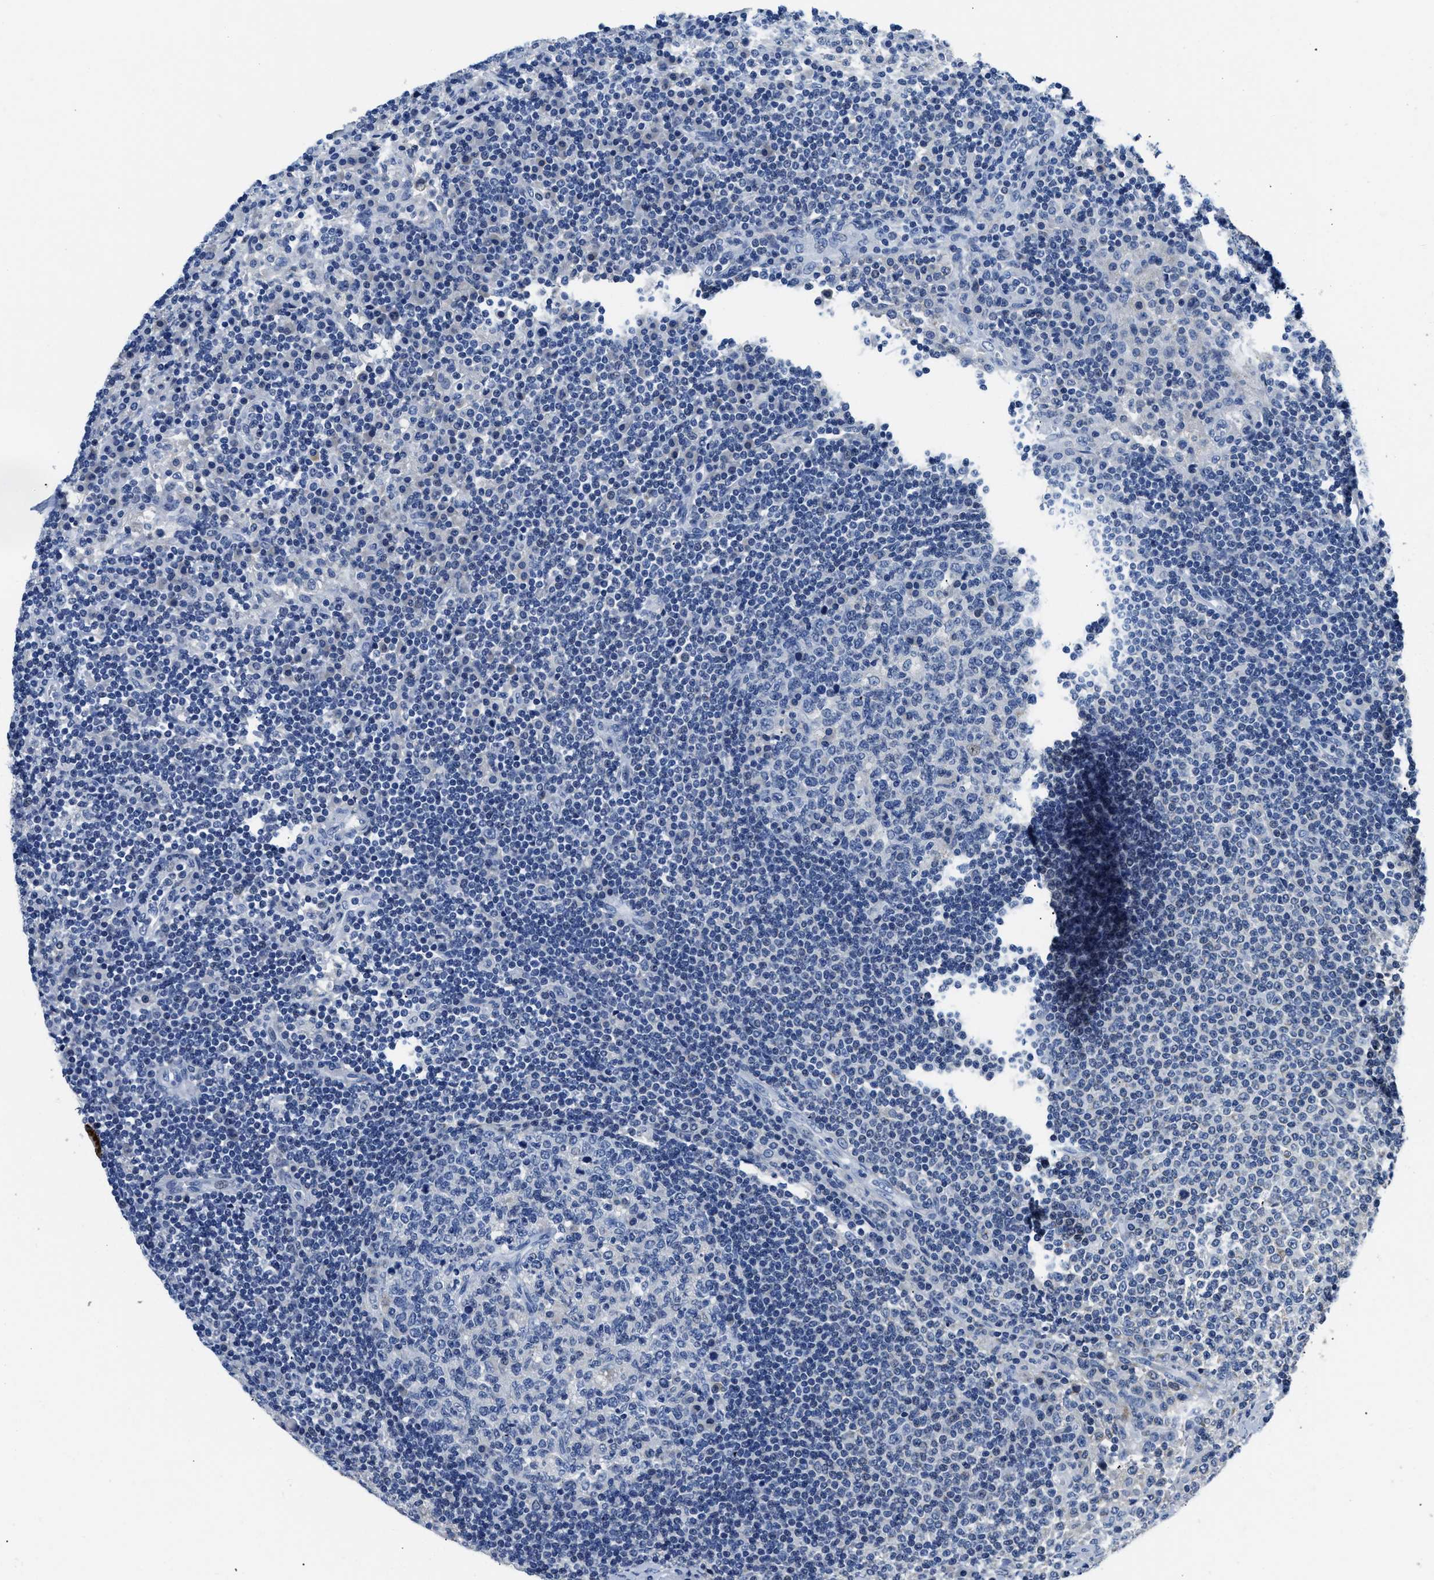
{"staining": {"intensity": "negative", "quantity": "none", "location": "none"}, "tissue": "lymph node", "cell_type": "Germinal center cells", "image_type": "normal", "snomed": [{"axis": "morphology", "description": "Normal tissue, NOS"}, {"axis": "topography", "description": "Lymph node"}], "caption": "Immunohistochemistry micrograph of unremarkable human lymph node stained for a protein (brown), which demonstrates no positivity in germinal center cells. (Brightfield microscopy of DAB IHC at high magnification).", "gene": "PCK2", "patient": {"sex": "female", "age": 53}}